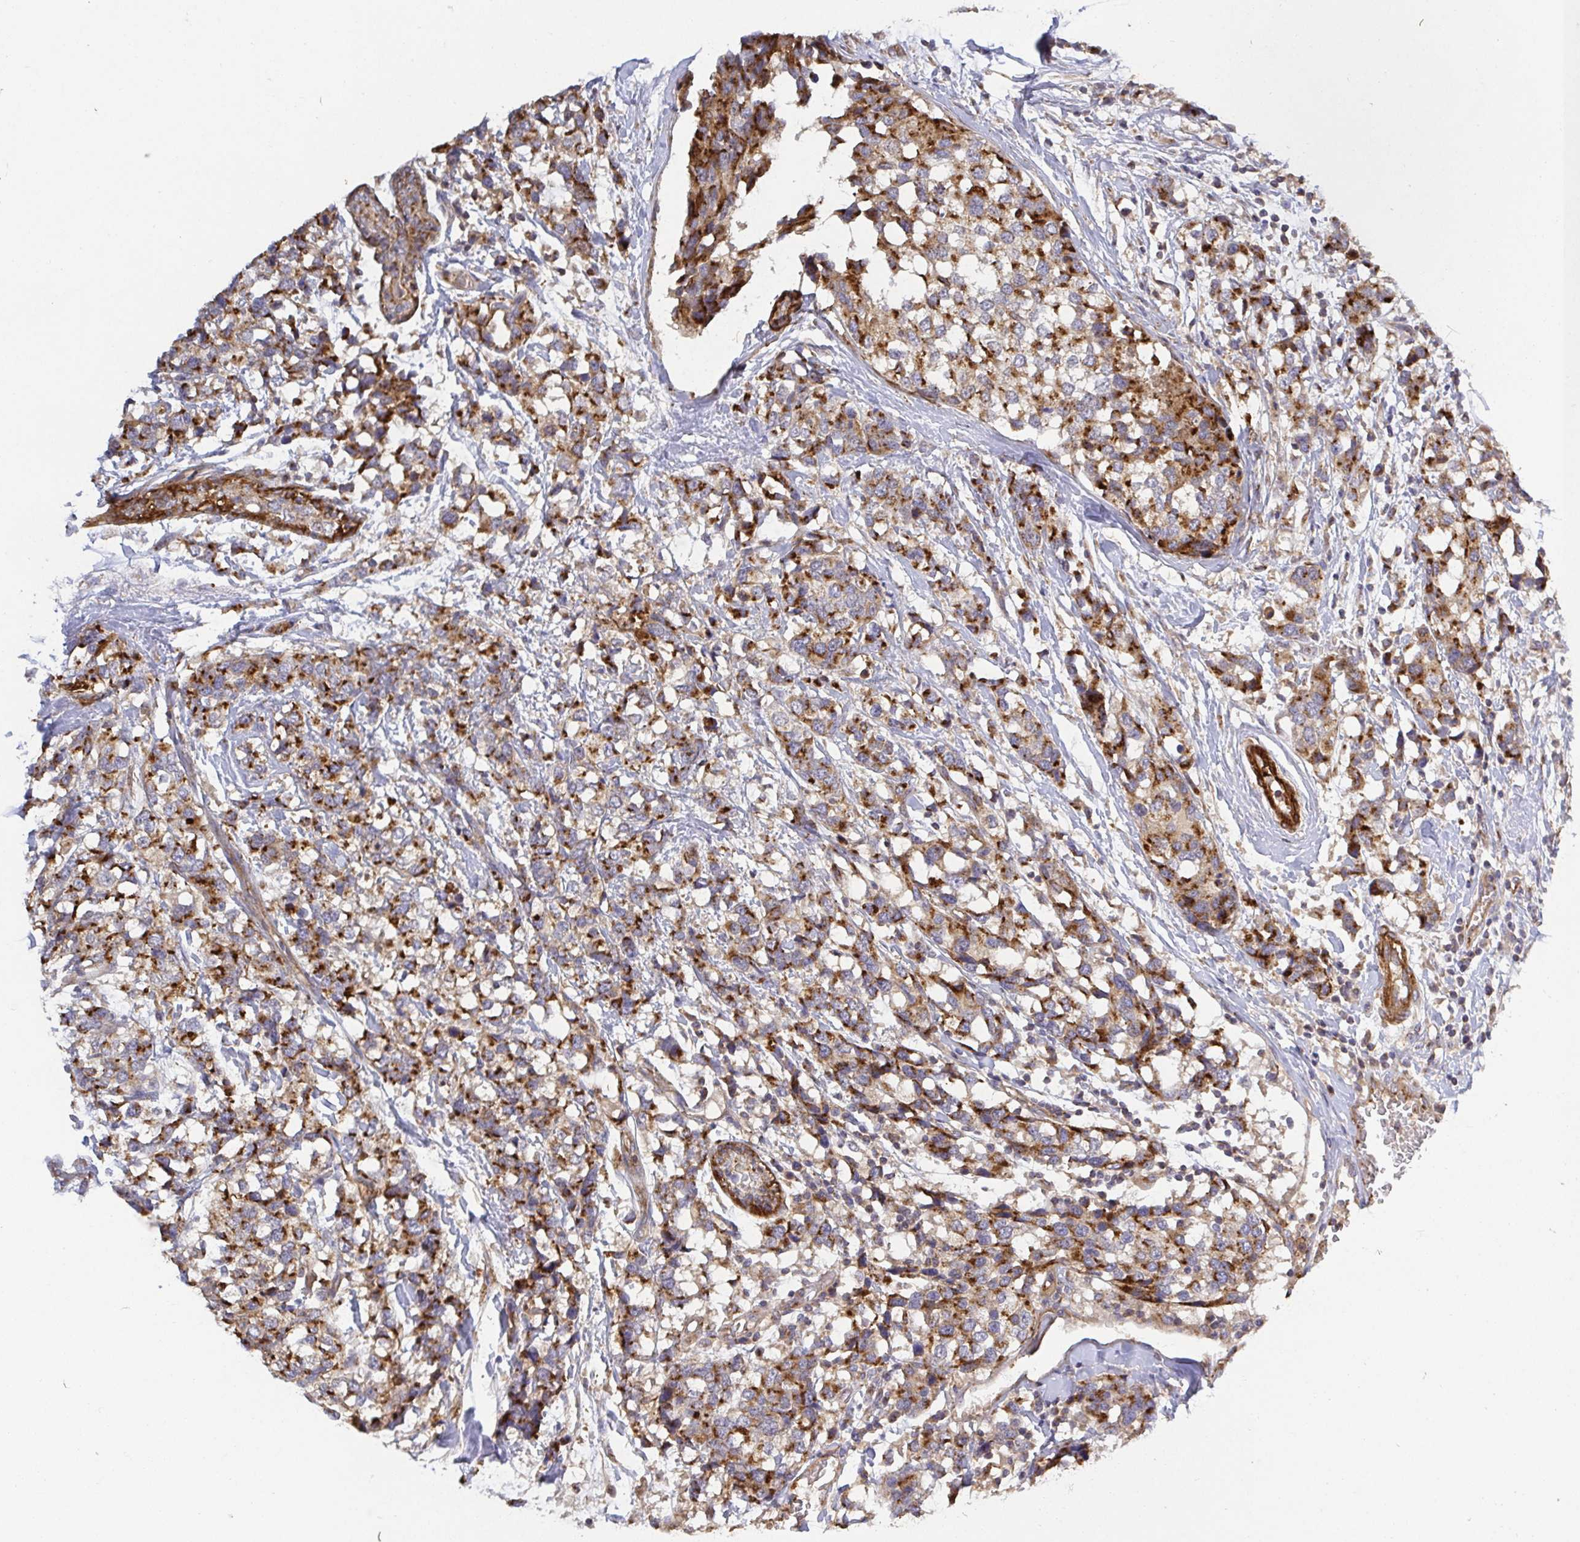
{"staining": {"intensity": "strong", "quantity": ">75%", "location": "cytoplasmic/membranous"}, "tissue": "breast cancer", "cell_type": "Tumor cells", "image_type": "cancer", "snomed": [{"axis": "morphology", "description": "Lobular carcinoma"}, {"axis": "topography", "description": "Breast"}], "caption": "Immunohistochemical staining of human breast cancer (lobular carcinoma) shows strong cytoplasmic/membranous protein positivity in about >75% of tumor cells.", "gene": "TM9SF4", "patient": {"sex": "female", "age": 59}}